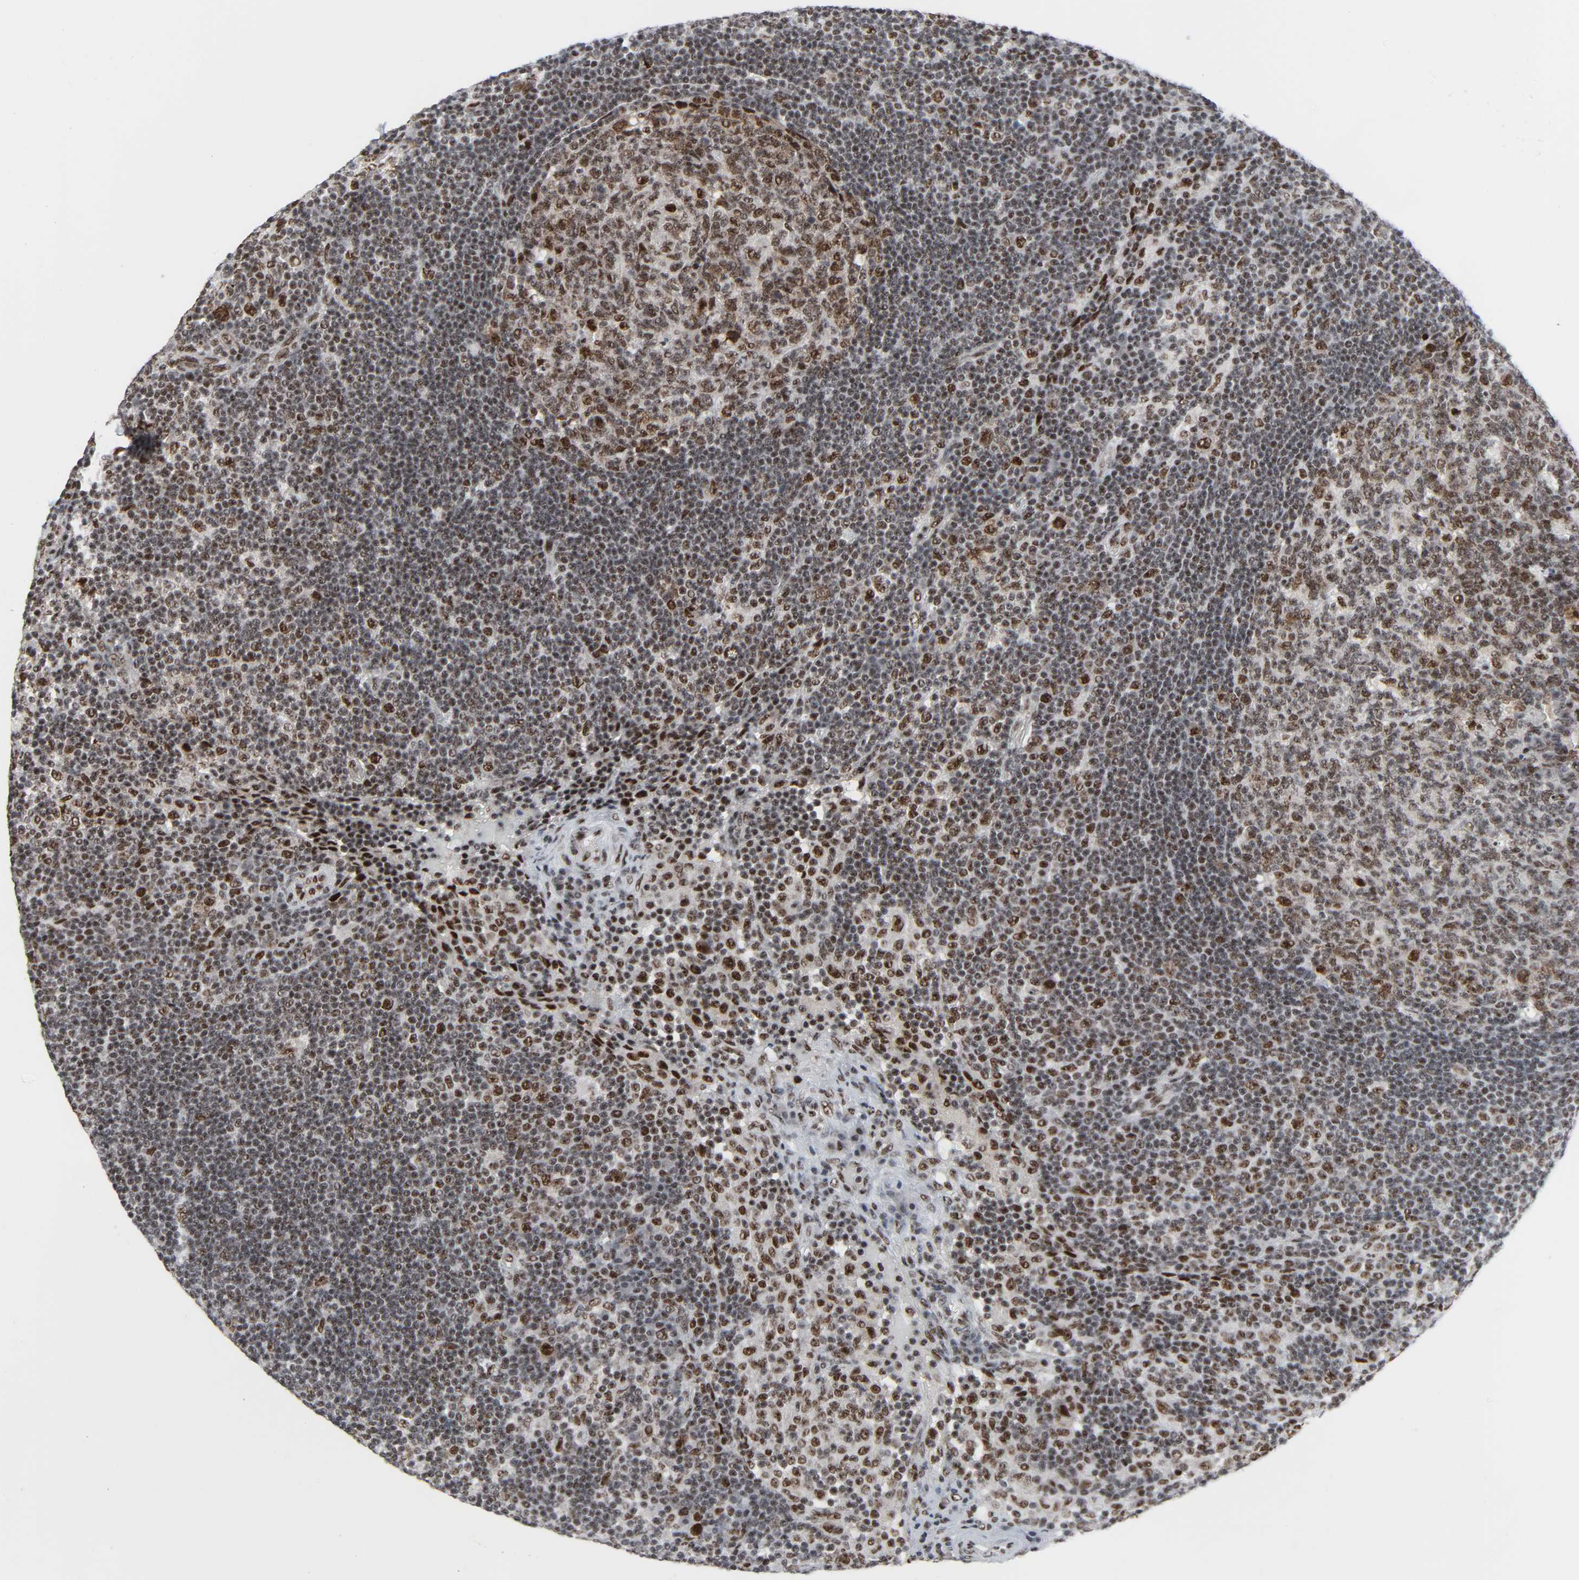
{"staining": {"intensity": "moderate", "quantity": ">75%", "location": "nuclear"}, "tissue": "lymph node", "cell_type": "Germinal center cells", "image_type": "normal", "snomed": [{"axis": "morphology", "description": "Normal tissue, NOS"}, {"axis": "morphology", "description": "Squamous cell carcinoma, metastatic, NOS"}, {"axis": "topography", "description": "Lymph node"}], "caption": "Immunohistochemical staining of benign human lymph node reveals moderate nuclear protein positivity in about >75% of germinal center cells.", "gene": "CDK7", "patient": {"sex": "female", "age": 53}}